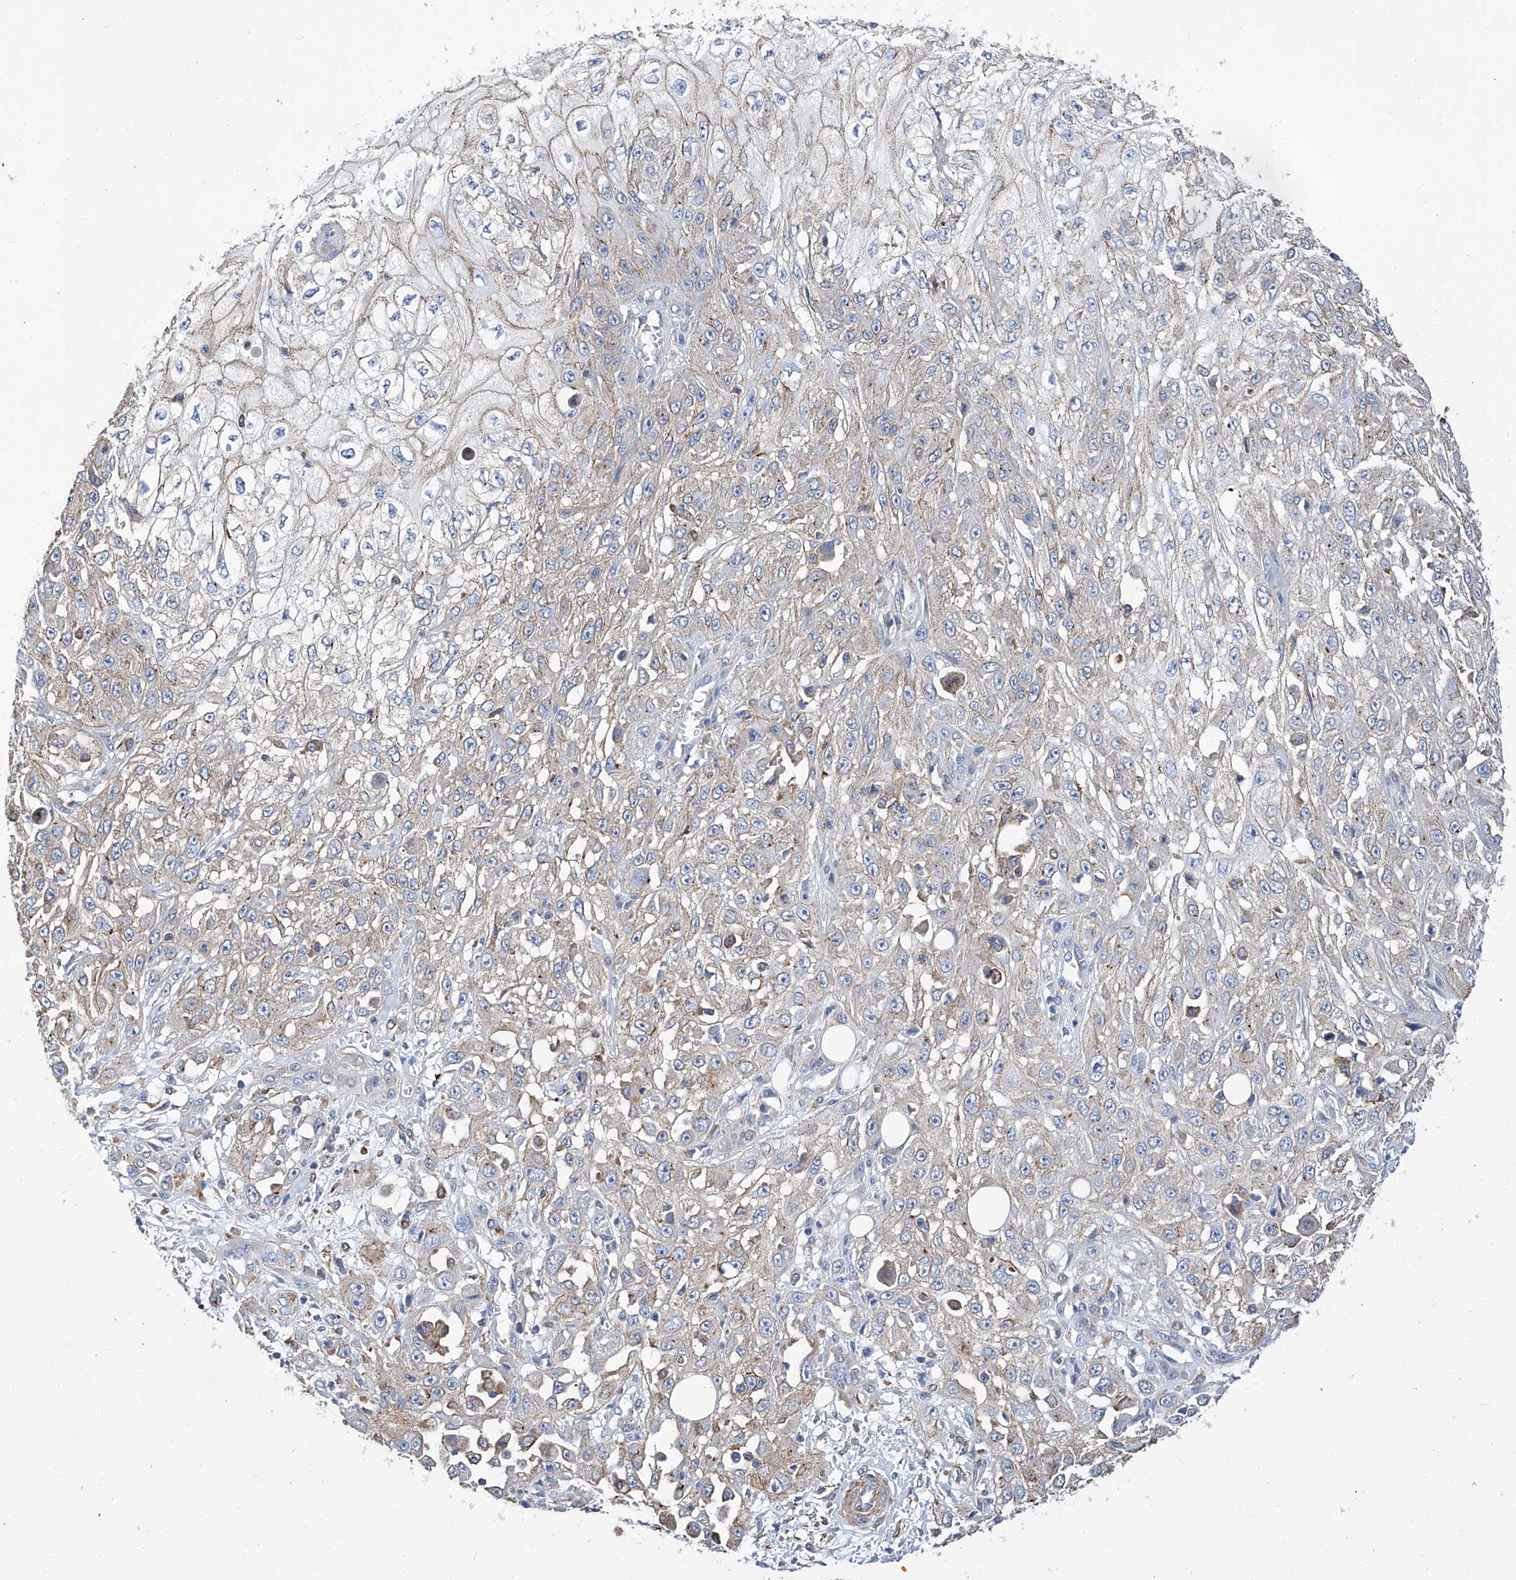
{"staining": {"intensity": "weak", "quantity": "<25%", "location": "cytoplasmic/membranous"}, "tissue": "skin cancer", "cell_type": "Tumor cells", "image_type": "cancer", "snomed": [{"axis": "morphology", "description": "Squamous cell carcinoma, NOS"}, {"axis": "morphology", "description": "Squamous cell carcinoma, metastatic, NOS"}, {"axis": "topography", "description": "Skin"}, {"axis": "topography", "description": "Lymph node"}], "caption": "The image displays no significant positivity in tumor cells of metastatic squamous cell carcinoma (skin). (DAB immunohistochemistry (IHC), high magnification).", "gene": "GPT", "patient": {"sex": "male", "age": 75}}